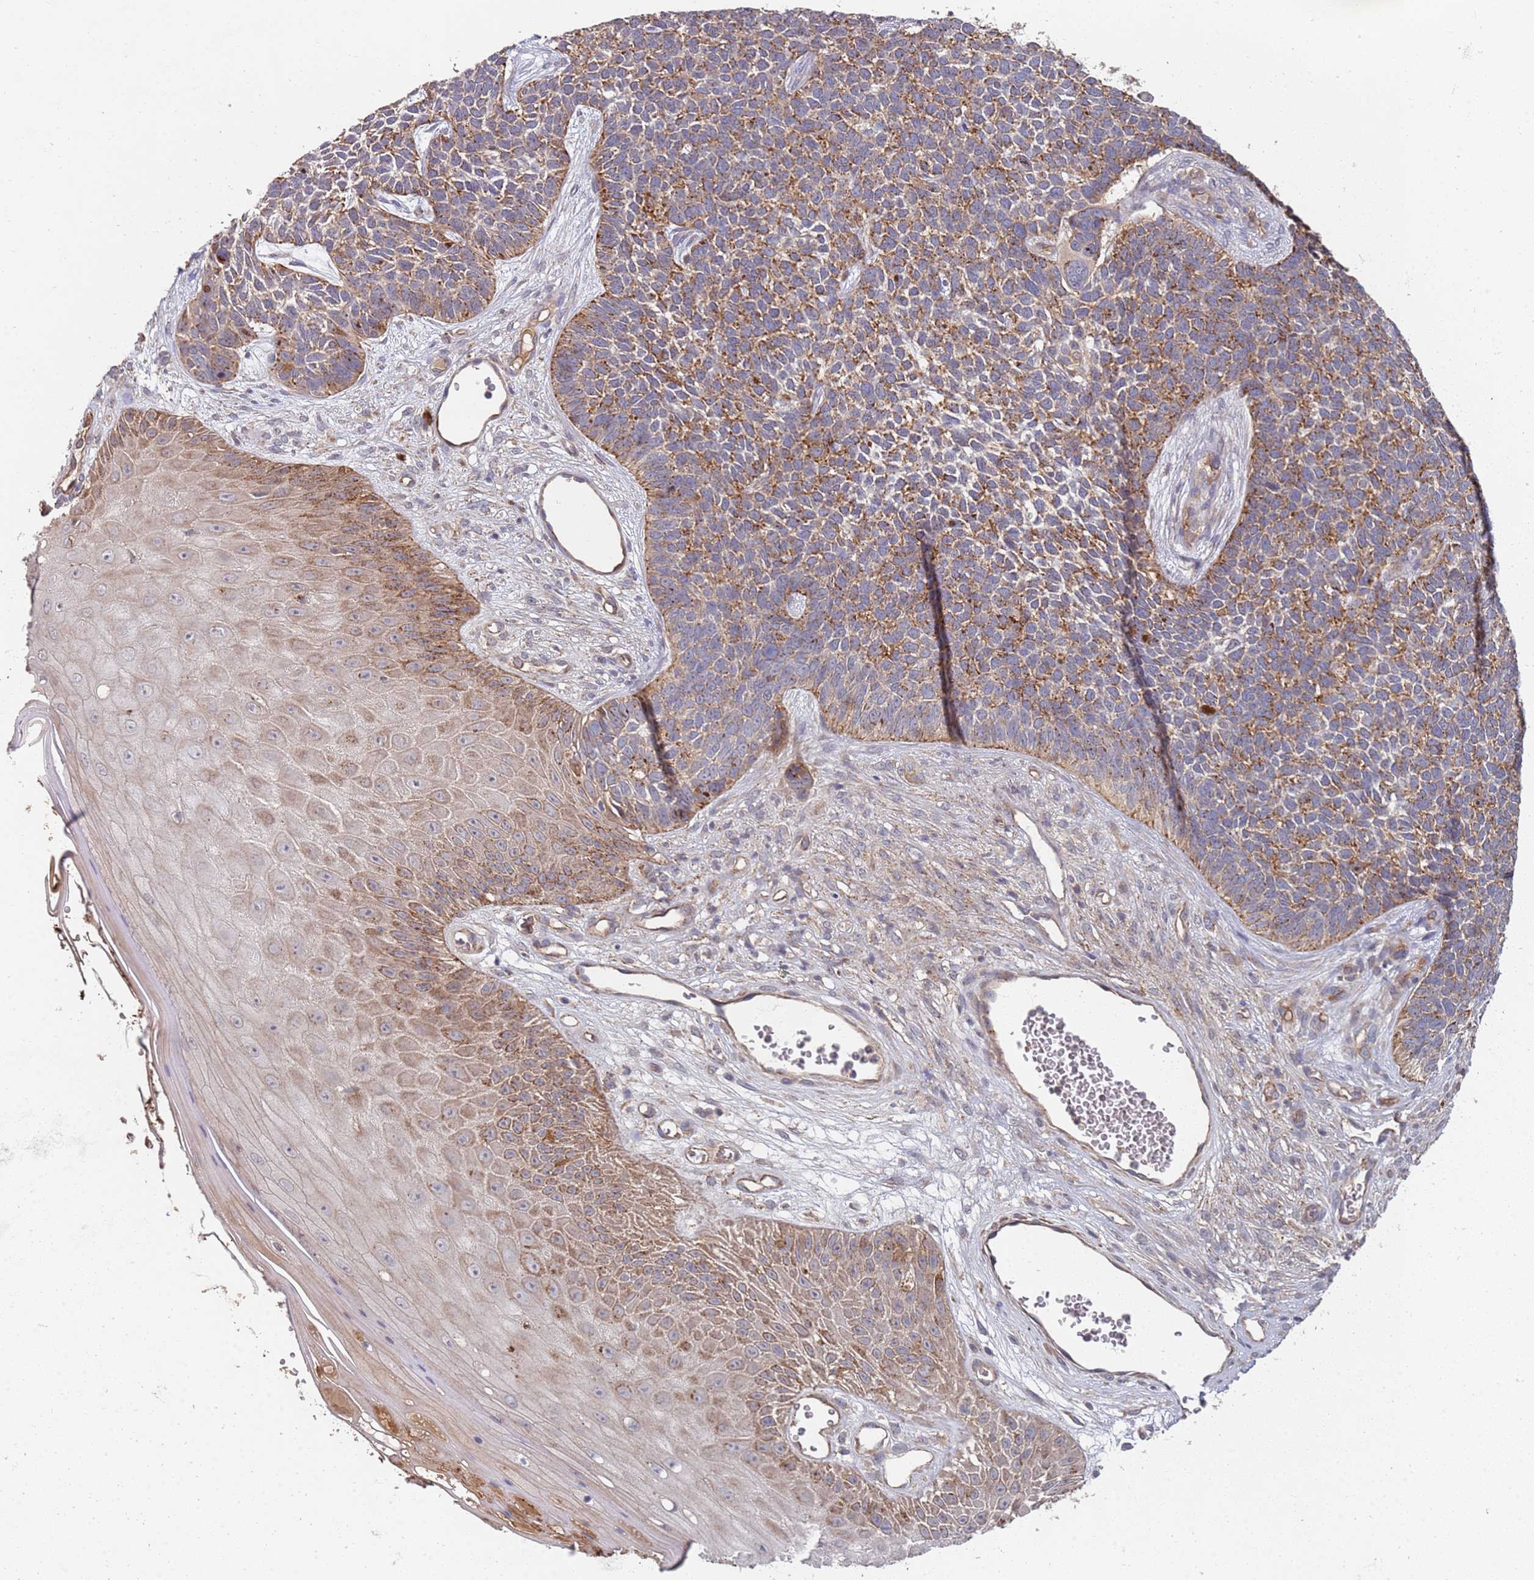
{"staining": {"intensity": "moderate", "quantity": "25%-75%", "location": "cytoplasmic/membranous"}, "tissue": "skin cancer", "cell_type": "Tumor cells", "image_type": "cancer", "snomed": [{"axis": "morphology", "description": "Basal cell carcinoma"}, {"axis": "topography", "description": "Skin"}], "caption": "A high-resolution image shows IHC staining of skin cancer (basal cell carcinoma), which reveals moderate cytoplasmic/membranous staining in approximately 25%-75% of tumor cells.", "gene": "ABCB6", "patient": {"sex": "female", "age": 84}}